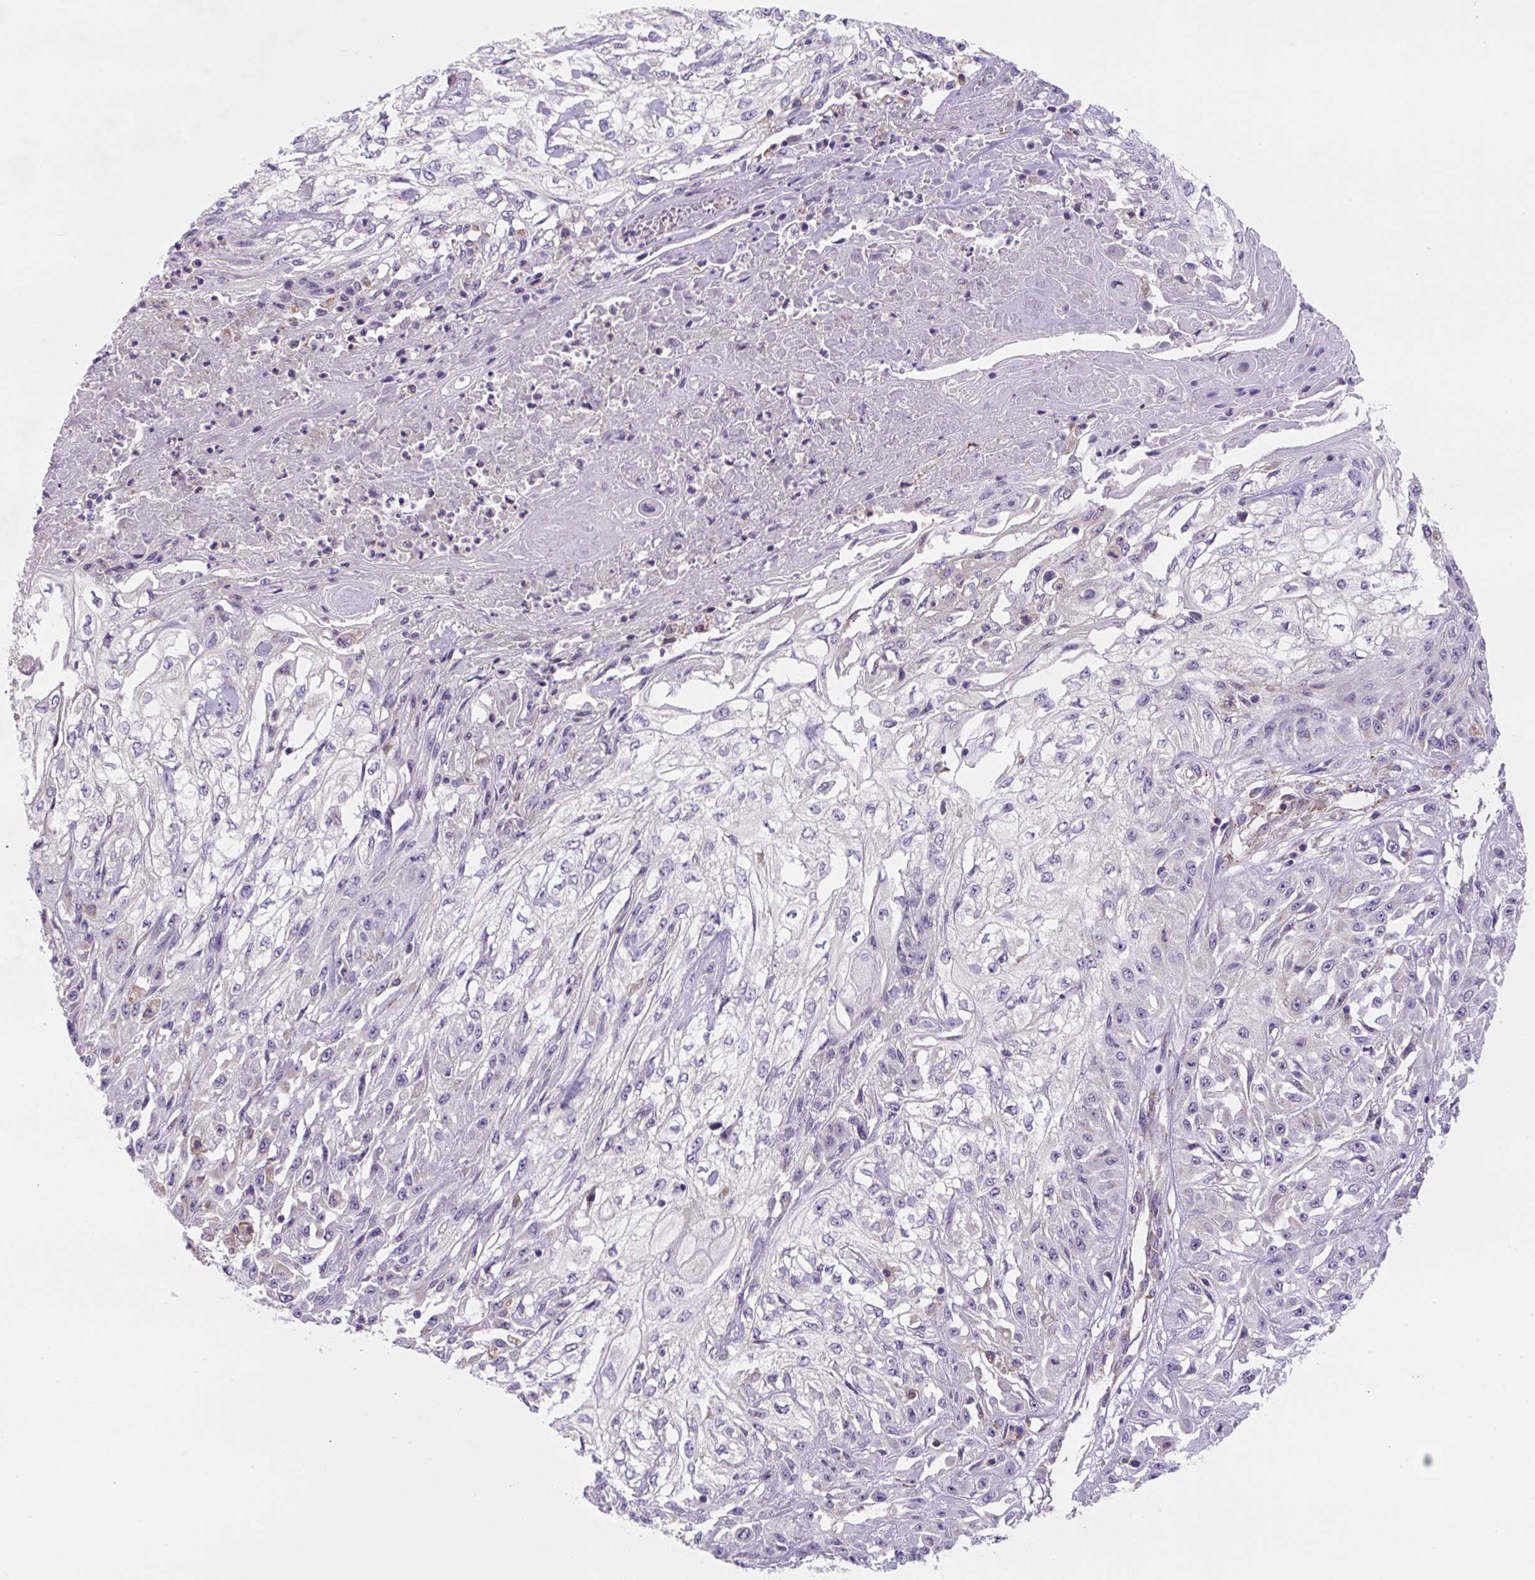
{"staining": {"intensity": "negative", "quantity": "none", "location": "none"}, "tissue": "skin cancer", "cell_type": "Tumor cells", "image_type": "cancer", "snomed": [{"axis": "morphology", "description": "Squamous cell carcinoma, NOS"}, {"axis": "morphology", "description": "Squamous cell carcinoma, metastatic, NOS"}, {"axis": "topography", "description": "Skin"}, {"axis": "topography", "description": "Lymph node"}], "caption": "IHC of skin metastatic squamous cell carcinoma displays no staining in tumor cells. Brightfield microscopy of IHC stained with DAB (brown) and hematoxylin (blue), captured at high magnification.", "gene": "FZD5", "patient": {"sex": "male", "age": 75}}